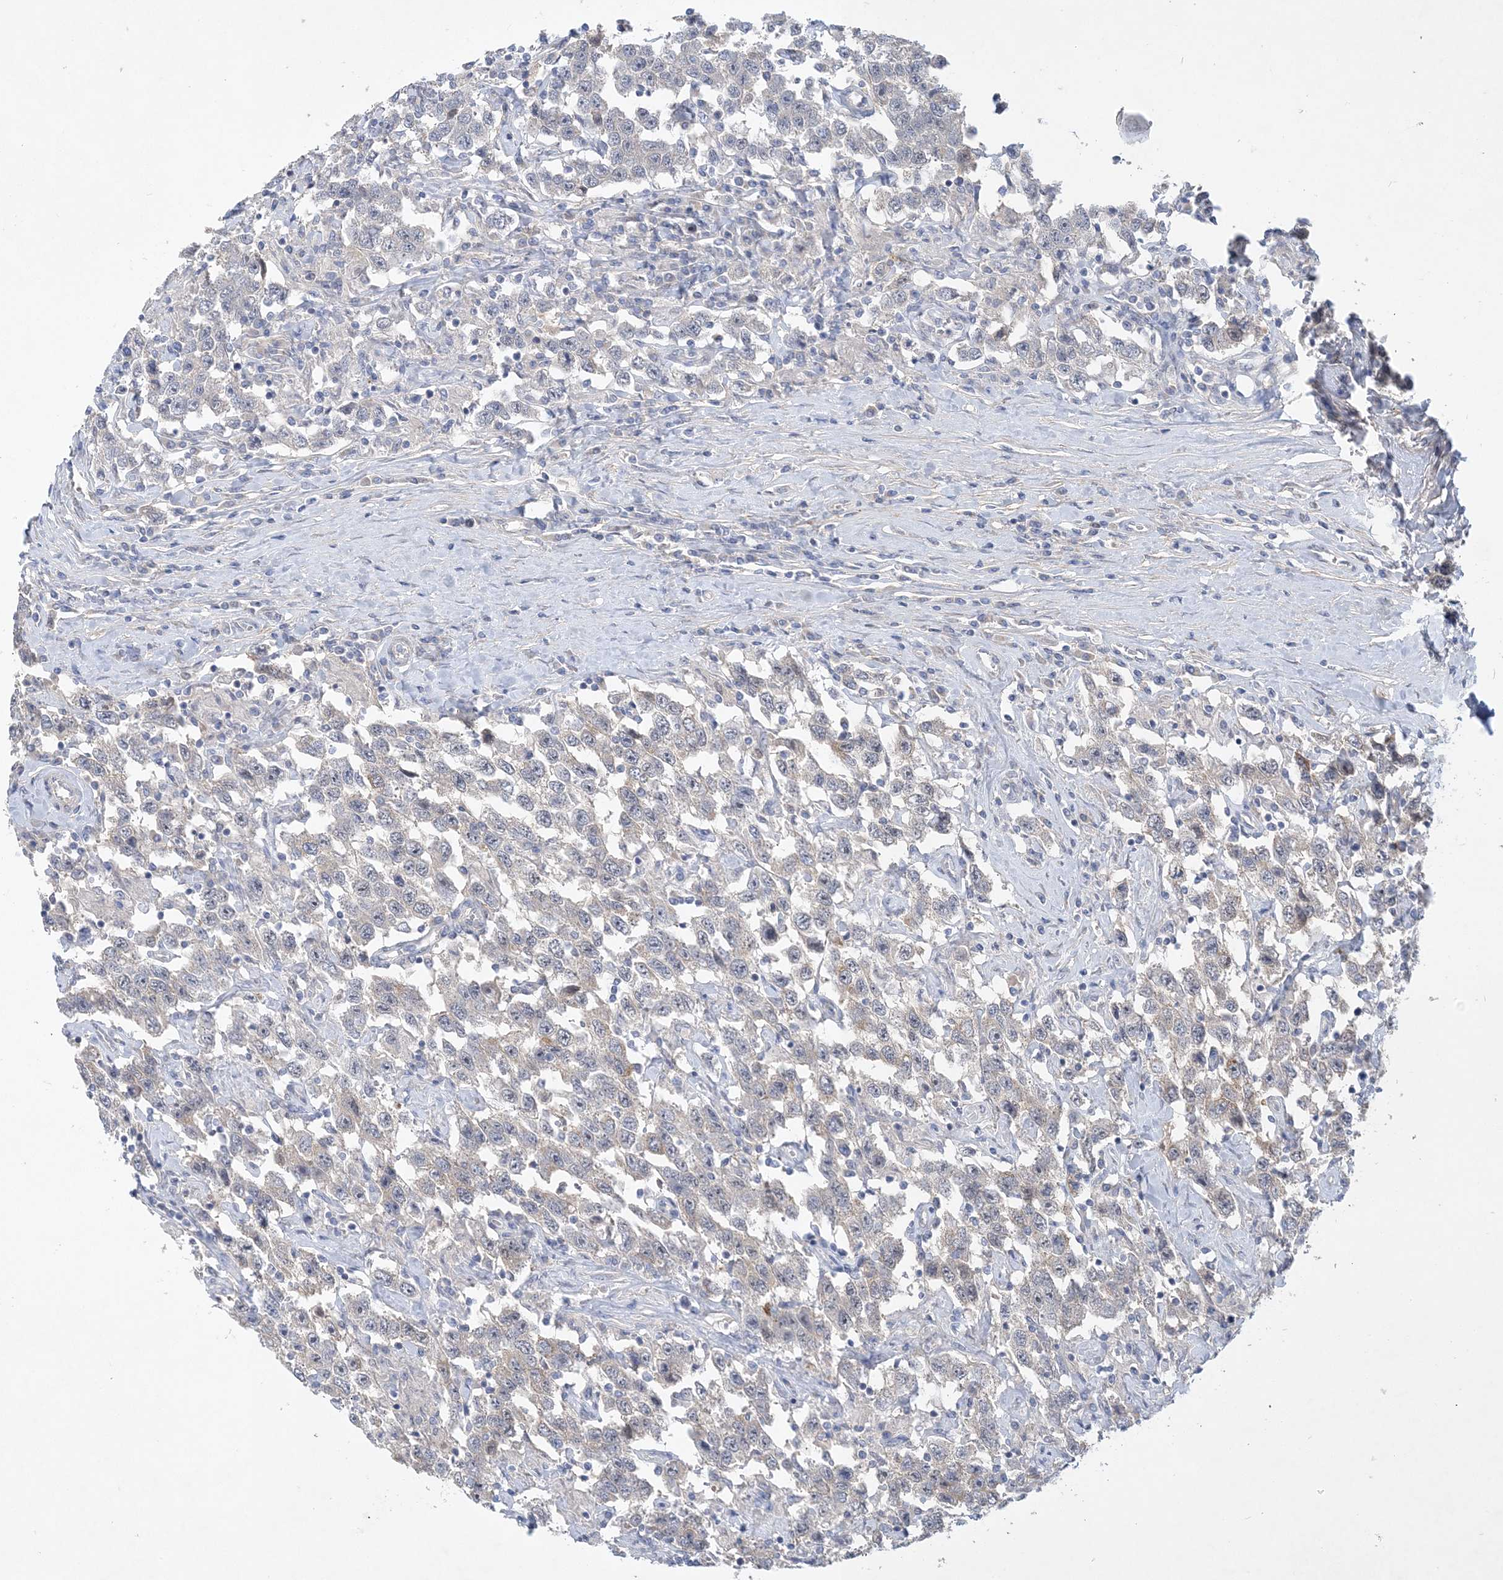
{"staining": {"intensity": "negative", "quantity": "none", "location": "none"}, "tissue": "testis cancer", "cell_type": "Tumor cells", "image_type": "cancer", "snomed": [{"axis": "morphology", "description": "Seminoma, NOS"}, {"axis": "topography", "description": "Testis"}], "caption": "There is no significant staining in tumor cells of testis seminoma.", "gene": "ANKRD35", "patient": {"sex": "male", "age": 41}}